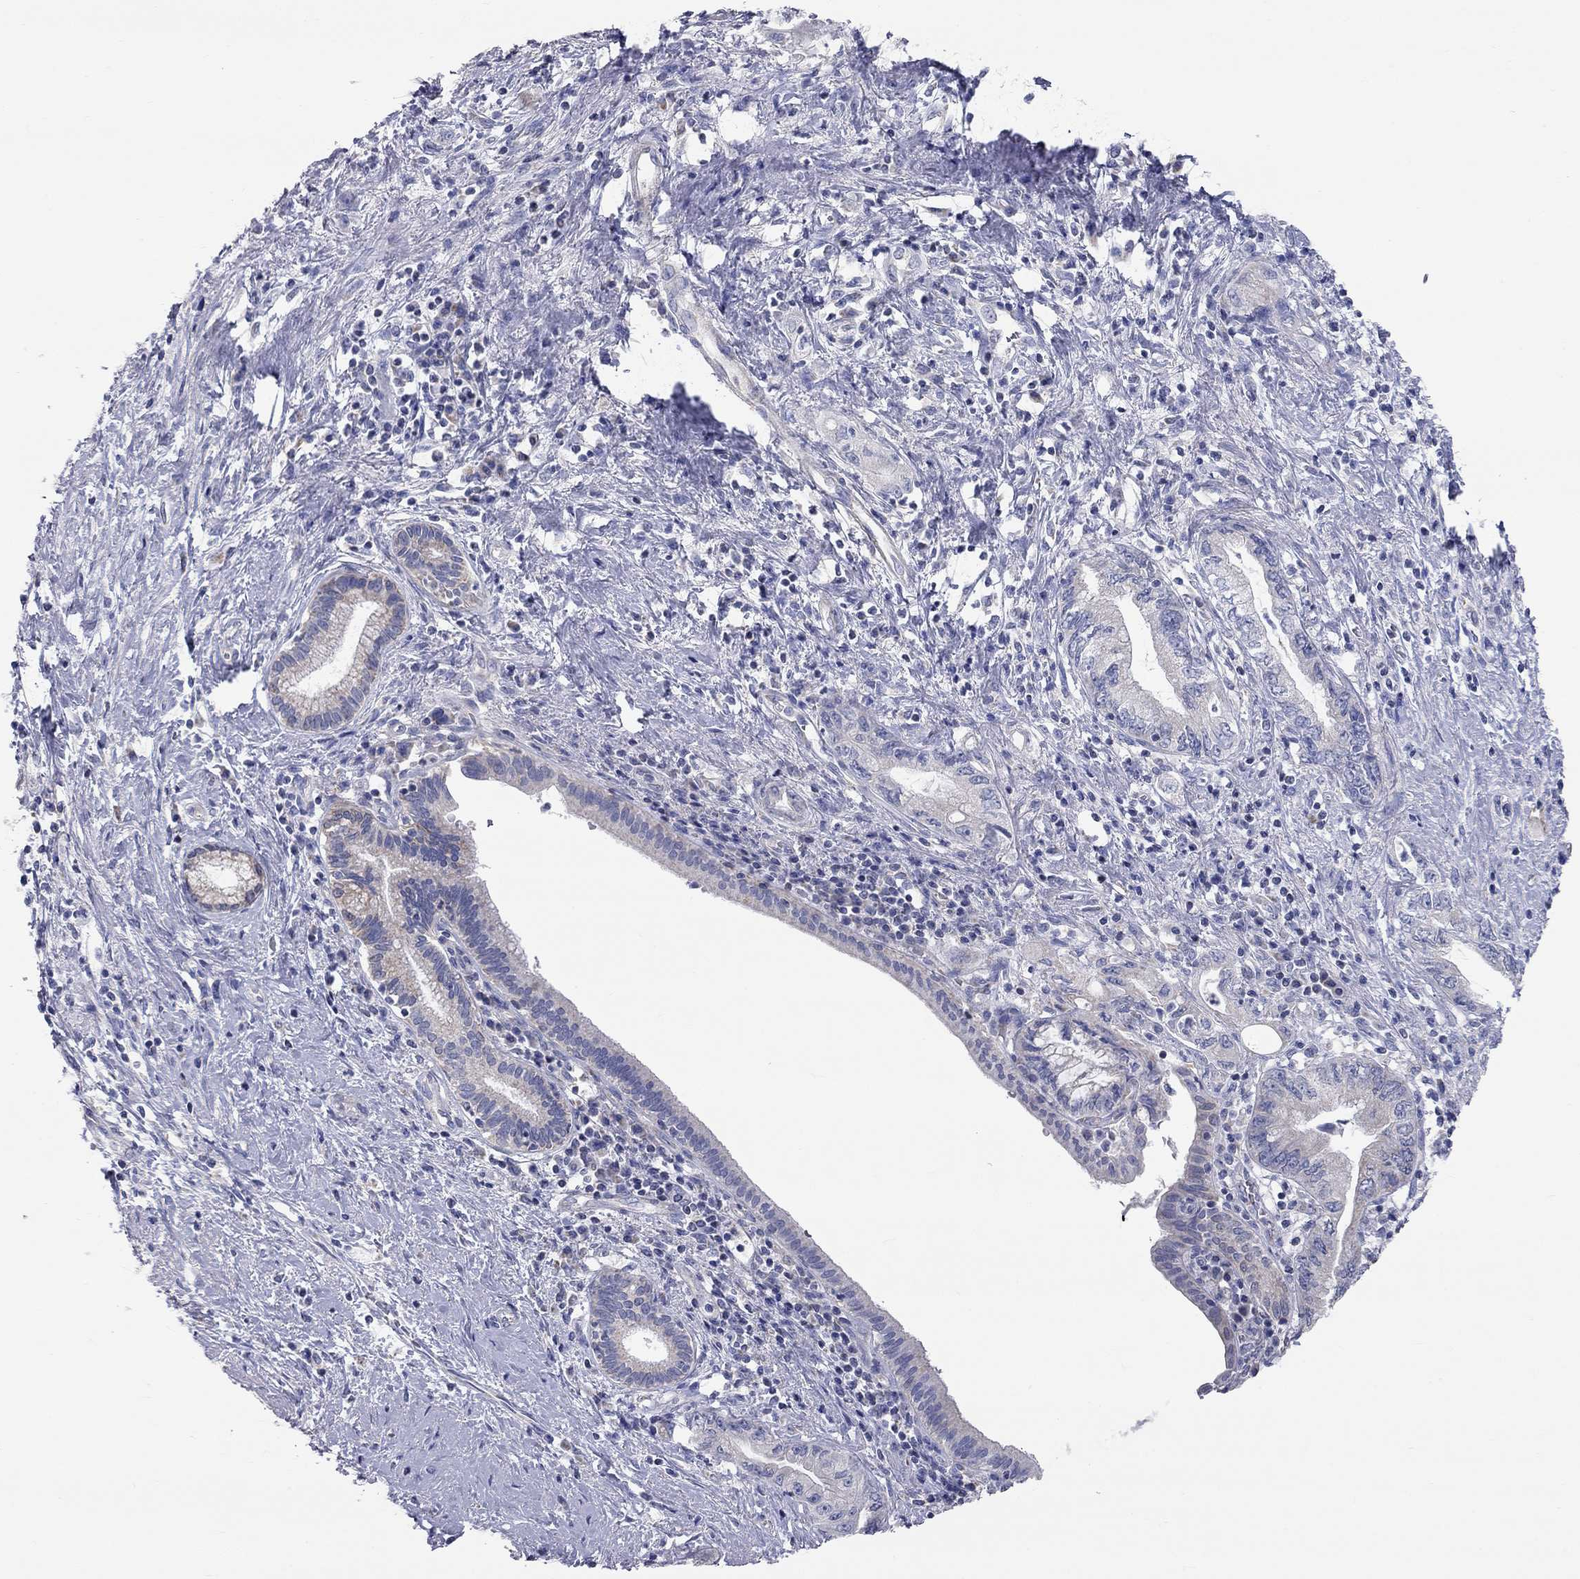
{"staining": {"intensity": "negative", "quantity": "none", "location": "none"}, "tissue": "pancreatic cancer", "cell_type": "Tumor cells", "image_type": "cancer", "snomed": [{"axis": "morphology", "description": "Adenocarcinoma, NOS"}, {"axis": "topography", "description": "Pancreas"}], "caption": "This image is of pancreatic cancer stained with IHC to label a protein in brown with the nuclei are counter-stained blue. There is no expression in tumor cells. (DAB (3,3'-diaminobenzidine) immunohistochemistry visualized using brightfield microscopy, high magnification).", "gene": "CFAP161", "patient": {"sex": "female", "age": 73}}